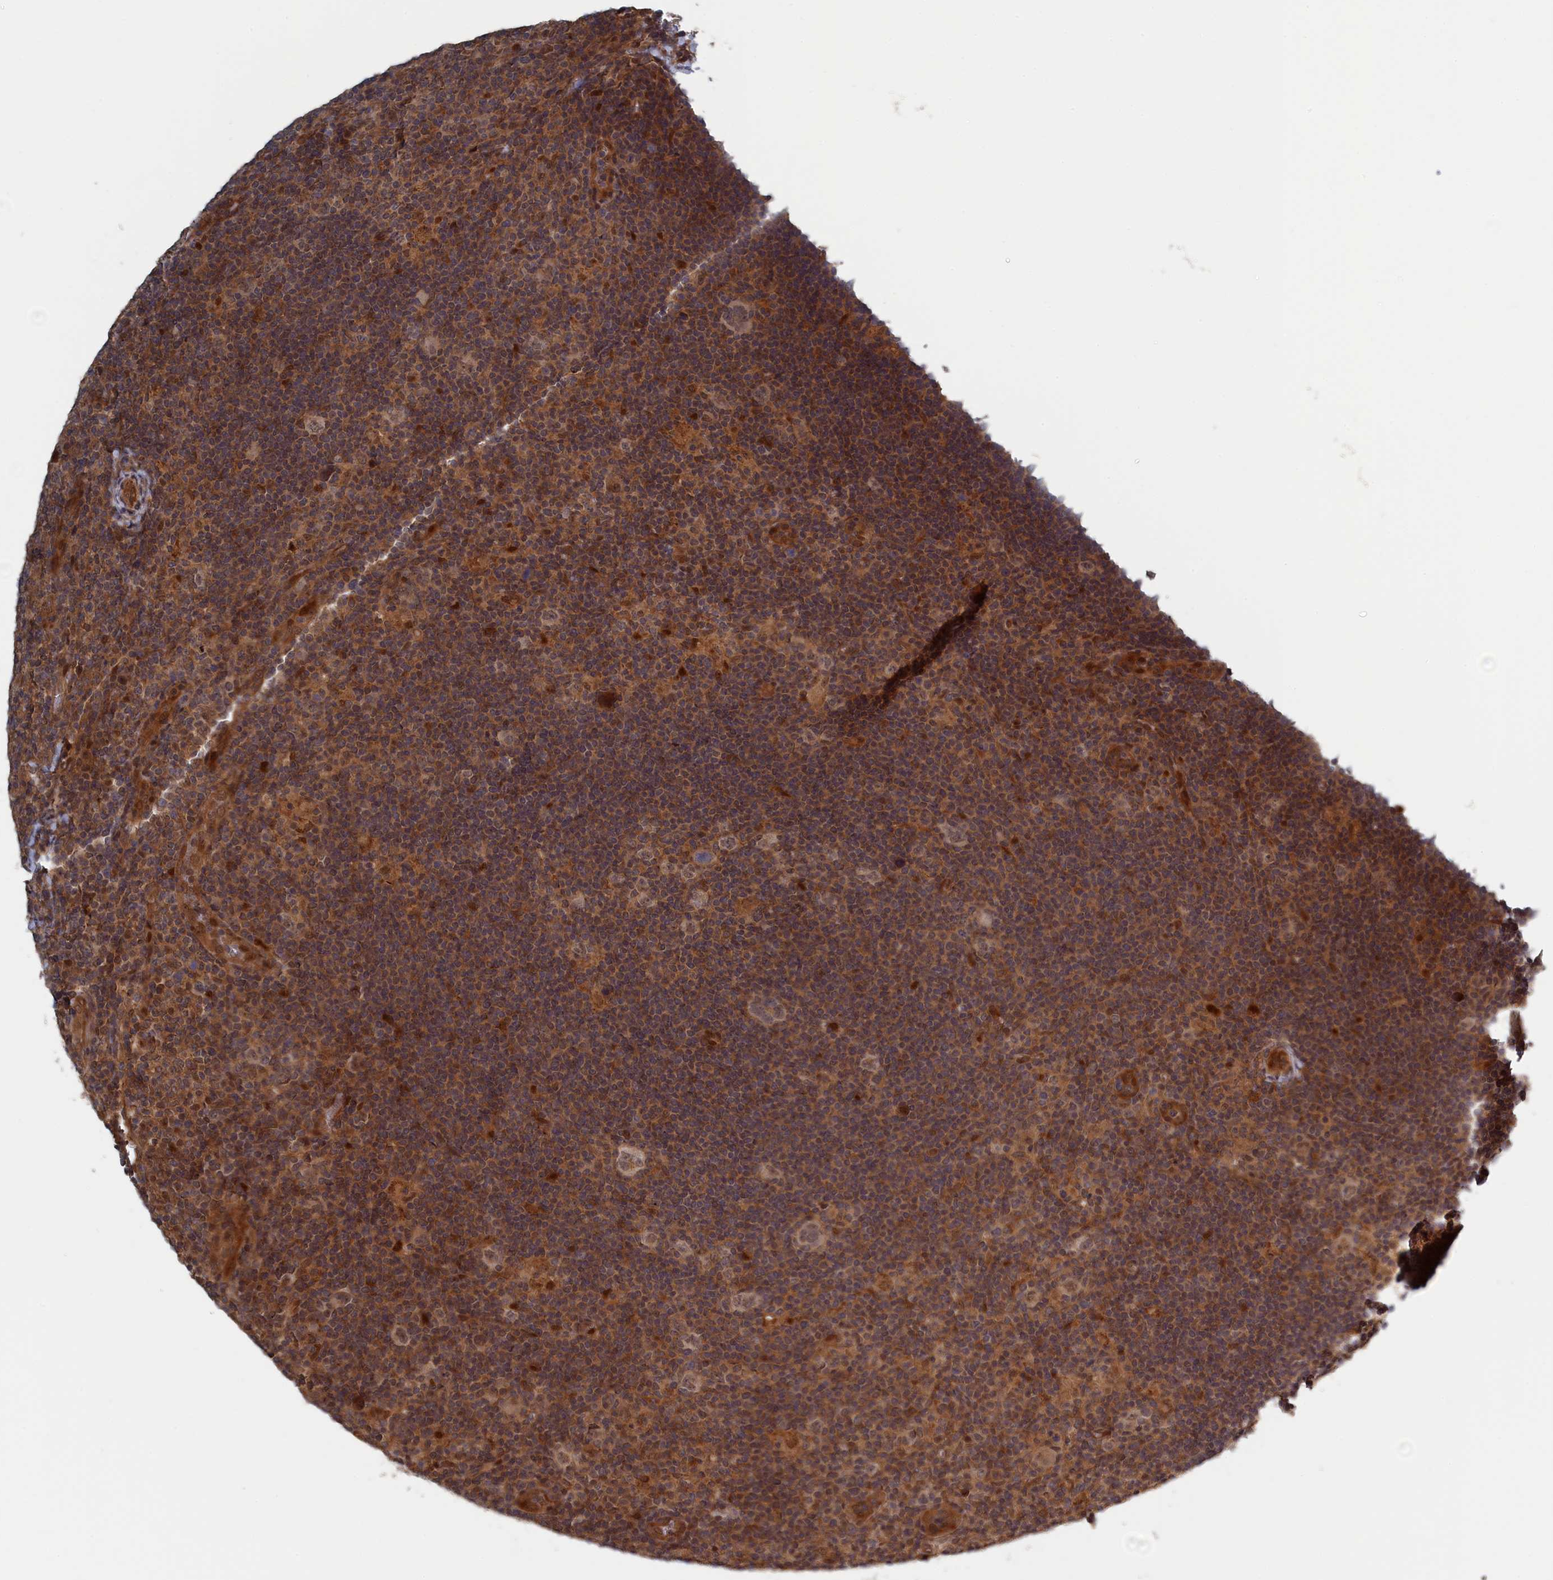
{"staining": {"intensity": "weak", "quantity": ">75%", "location": "cytoplasmic/membranous,nuclear"}, "tissue": "lymphoma", "cell_type": "Tumor cells", "image_type": "cancer", "snomed": [{"axis": "morphology", "description": "Hodgkin's disease, NOS"}, {"axis": "topography", "description": "Lymph node"}], "caption": "The histopathology image reveals immunohistochemical staining of Hodgkin's disease. There is weak cytoplasmic/membranous and nuclear staining is present in about >75% of tumor cells.", "gene": "ELOVL6", "patient": {"sex": "female", "age": 57}}